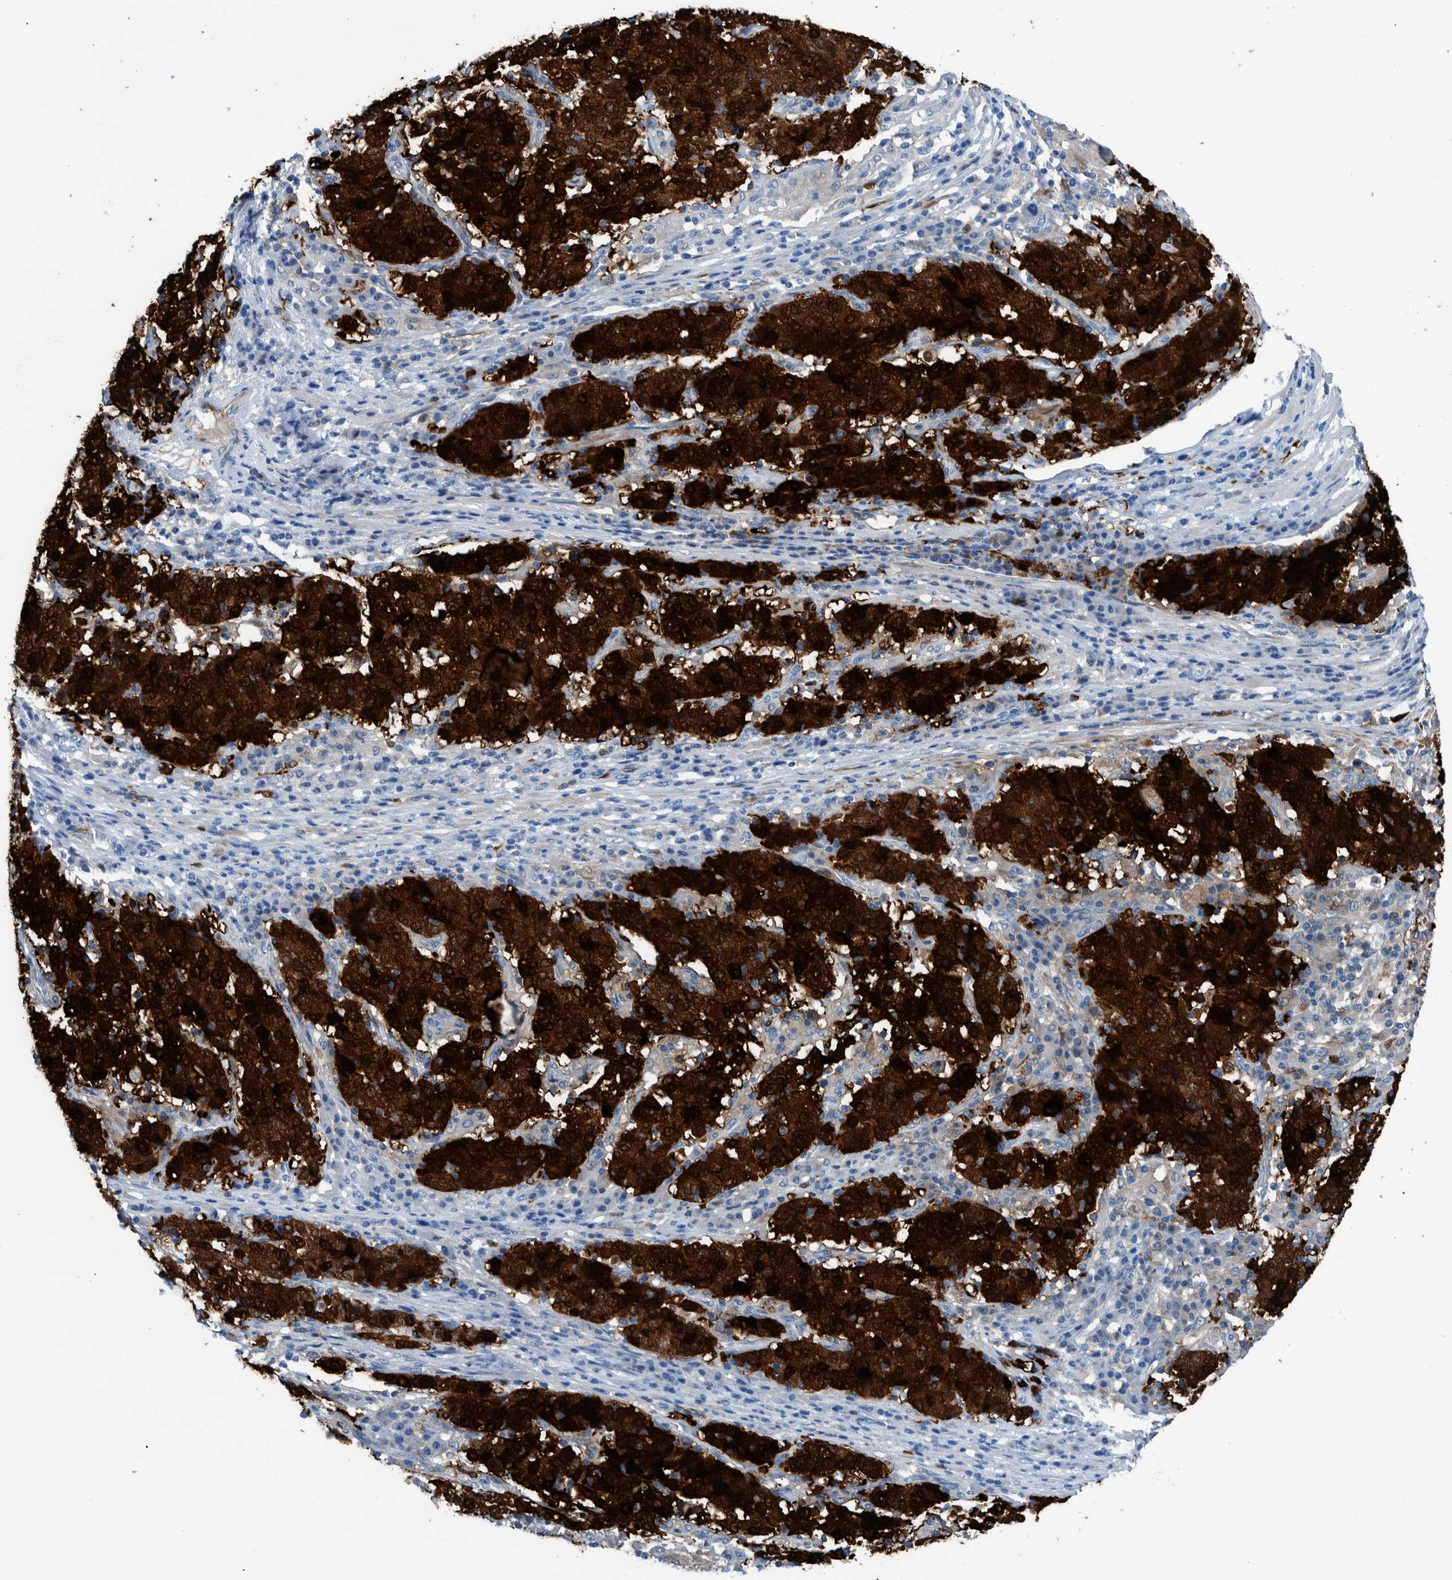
{"staining": {"intensity": "strong", "quantity": ">75%", "location": "cytoplasmic/membranous"}, "tissue": "stomach cancer", "cell_type": "Tumor cells", "image_type": "cancer", "snomed": [{"axis": "morphology", "description": "Adenocarcinoma, NOS"}, {"axis": "topography", "description": "Stomach"}], "caption": "A brown stain labels strong cytoplasmic/membranous staining of a protein in human adenocarcinoma (stomach) tumor cells. (IHC, brightfield microscopy, high magnification).", "gene": "IDO1", "patient": {"sex": "male", "age": 59}}